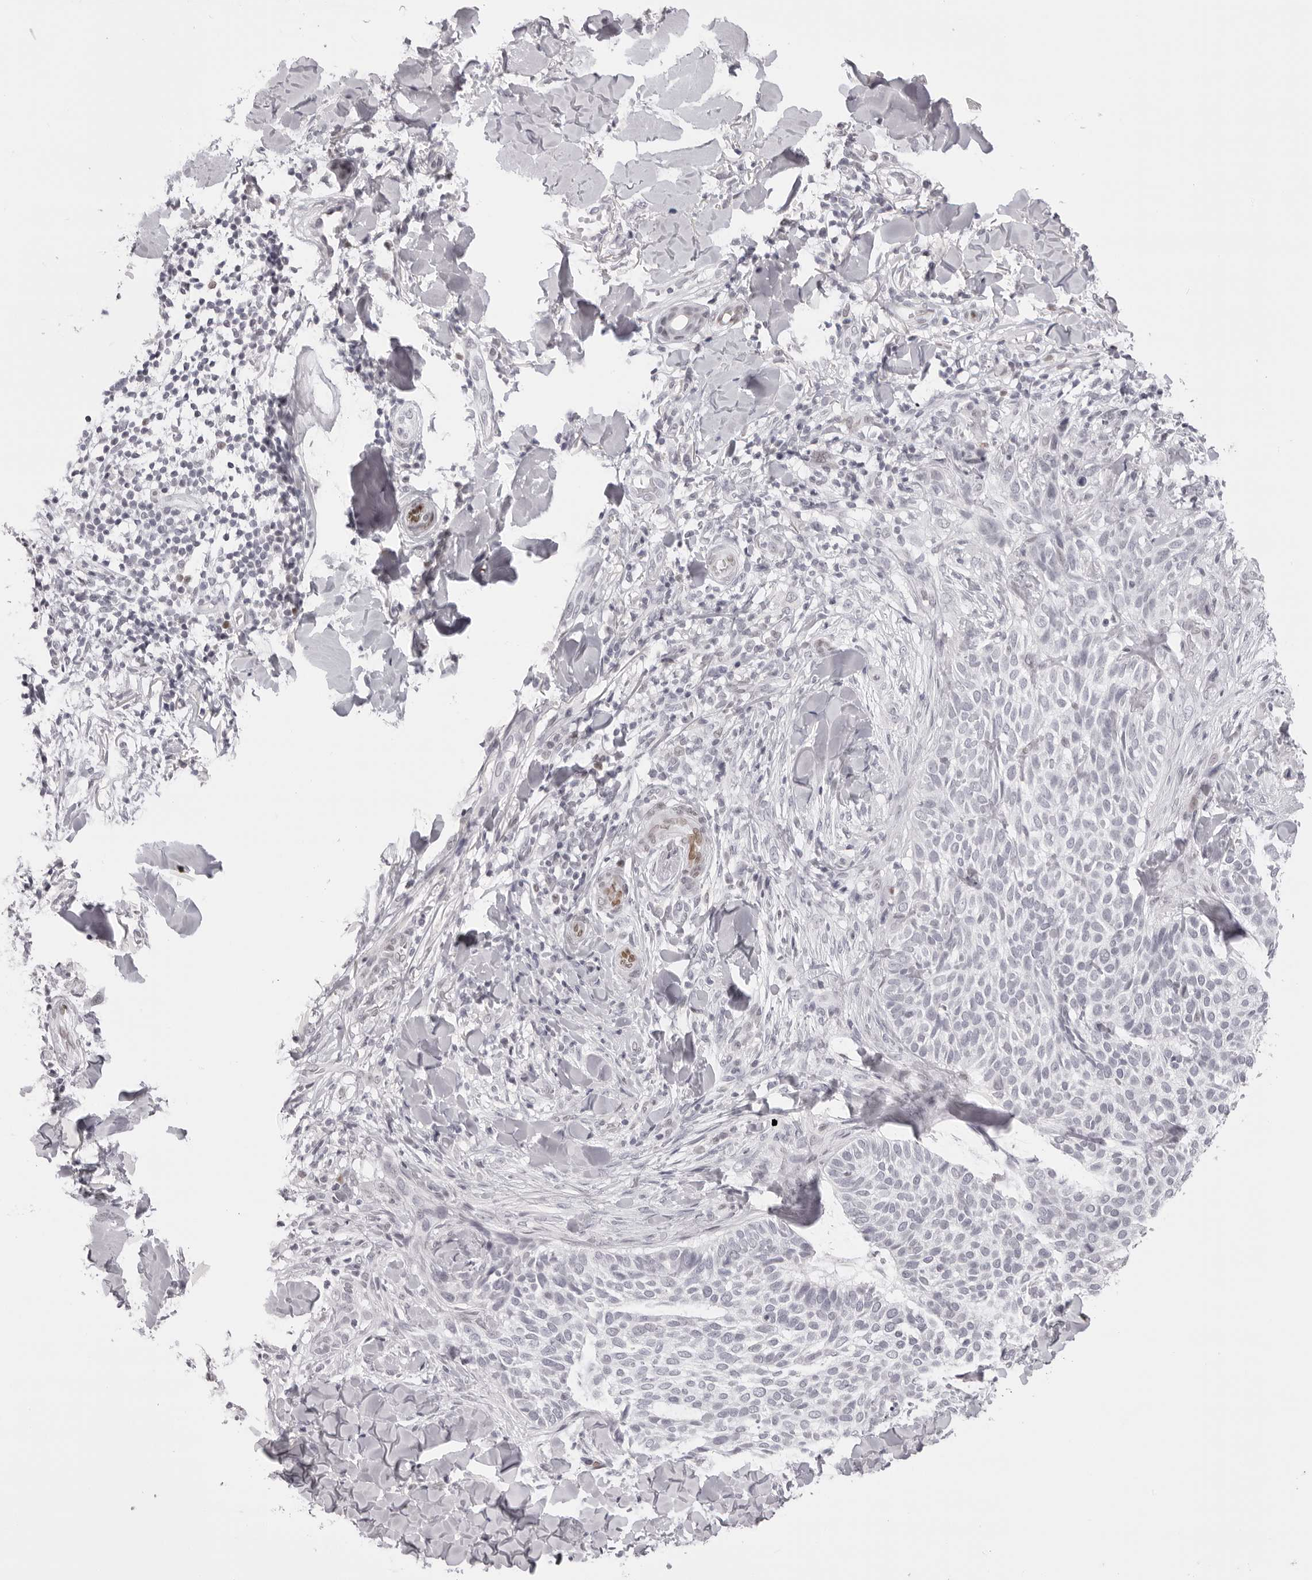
{"staining": {"intensity": "negative", "quantity": "none", "location": "none"}, "tissue": "skin cancer", "cell_type": "Tumor cells", "image_type": "cancer", "snomed": [{"axis": "morphology", "description": "Normal tissue, NOS"}, {"axis": "morphology", "description": "Basal cell carcinoma"}, {"axis": "topography", "description": "Skin"}], "caption": "Tumor cells show no significant protein positivity in skin cancer.", "gene": "MAFK", "patient": {"sex": "male", "age": 67}}